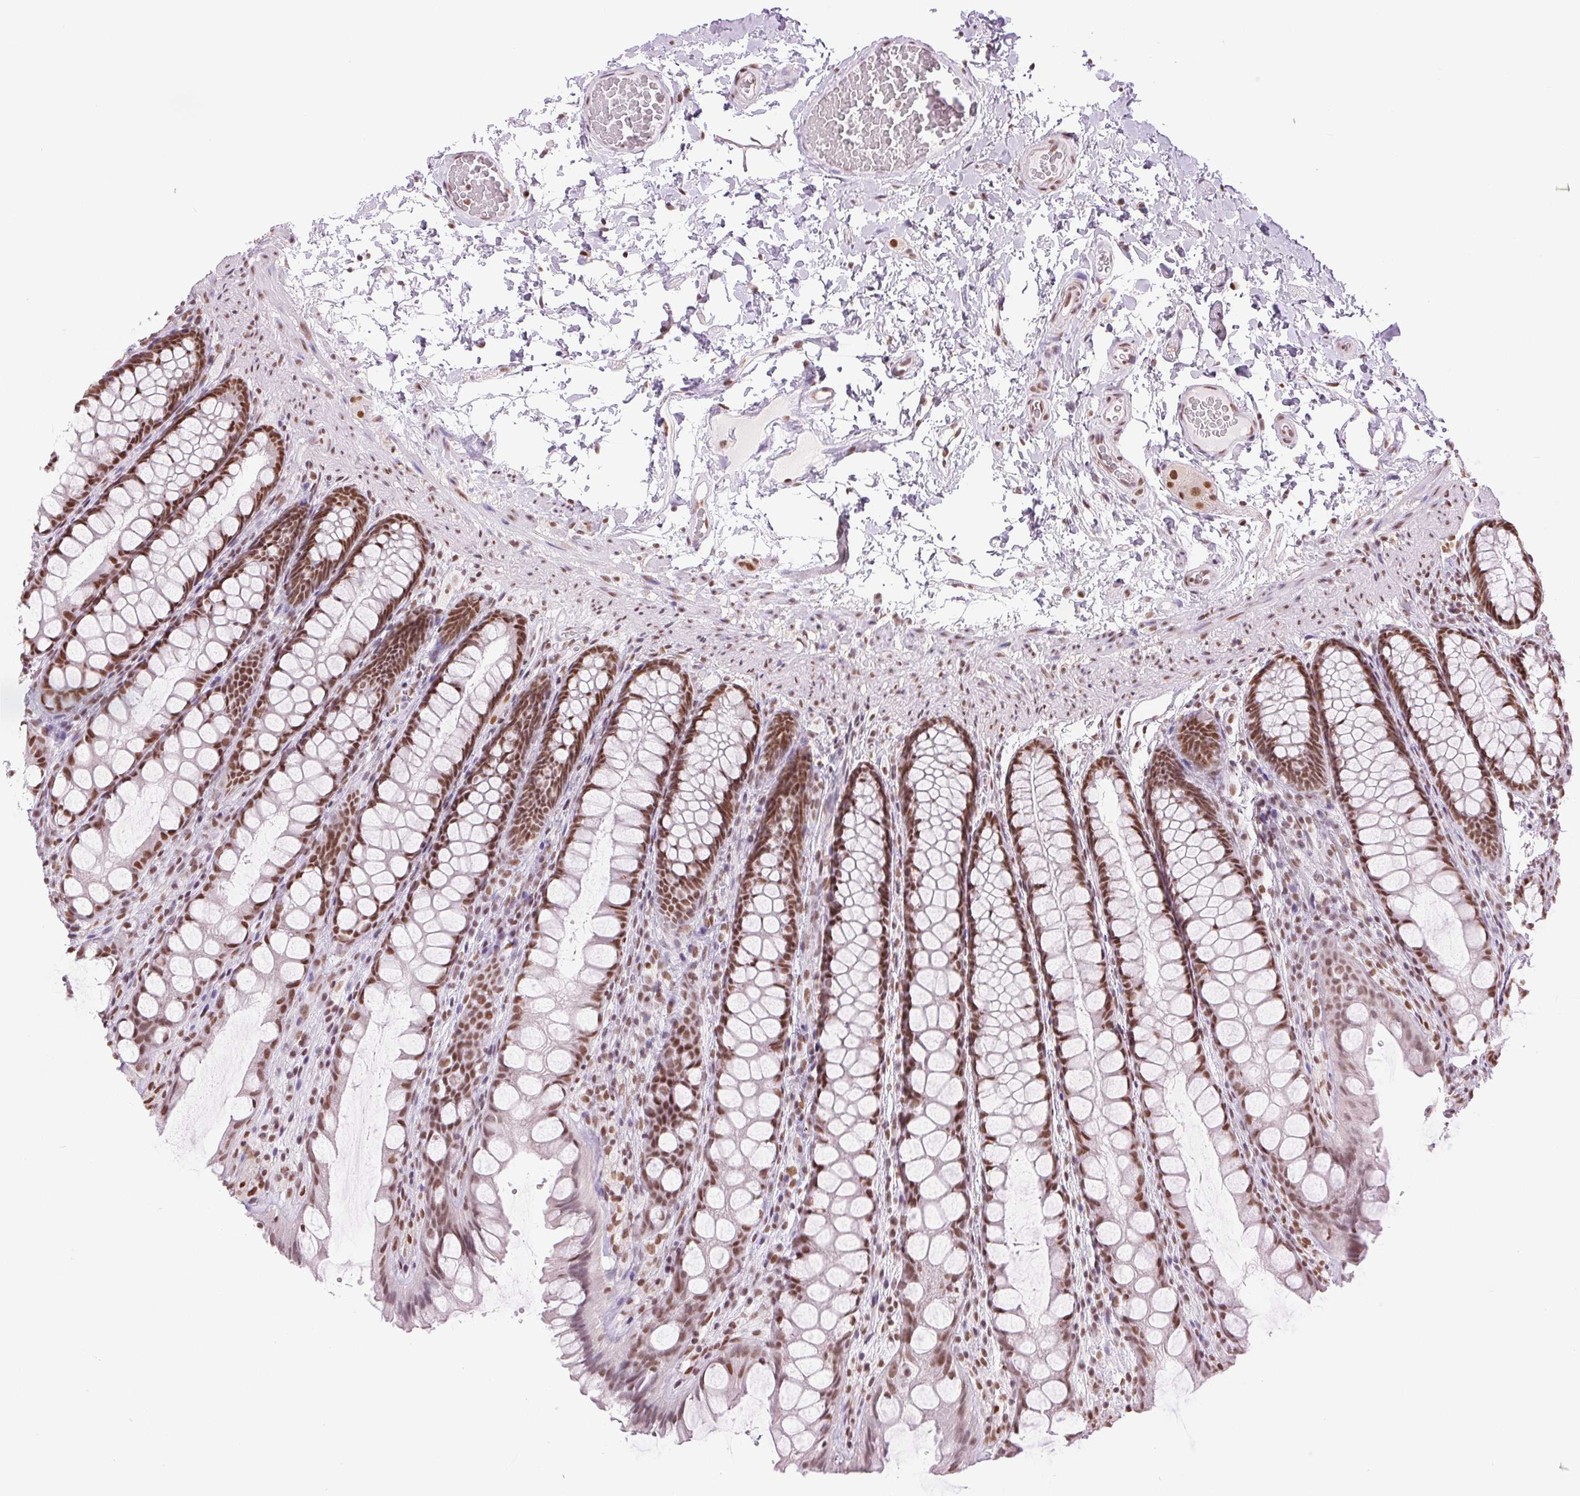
{"staining": {"intensity": "moderate", "quantity": ">75%", "location": "nuclear"}, "tissue": "colon", "cell_type": "Endothelial cells", "image_type": "normal", "snomed": [{"axis": "morphology", "description": "Normal tissue, NOS"}, {"axis": "topography", "description": "Colon"}], "caption": "Protein expression analysis of unremarkable human colon reveals moderate nuclear positivity in about >75% of endothelial cells. (brown staining indicates protein expression, while blue staining denotes nuclei).", "gene": "ZFR2", "patient": {"sex": "male", "age": 47}}